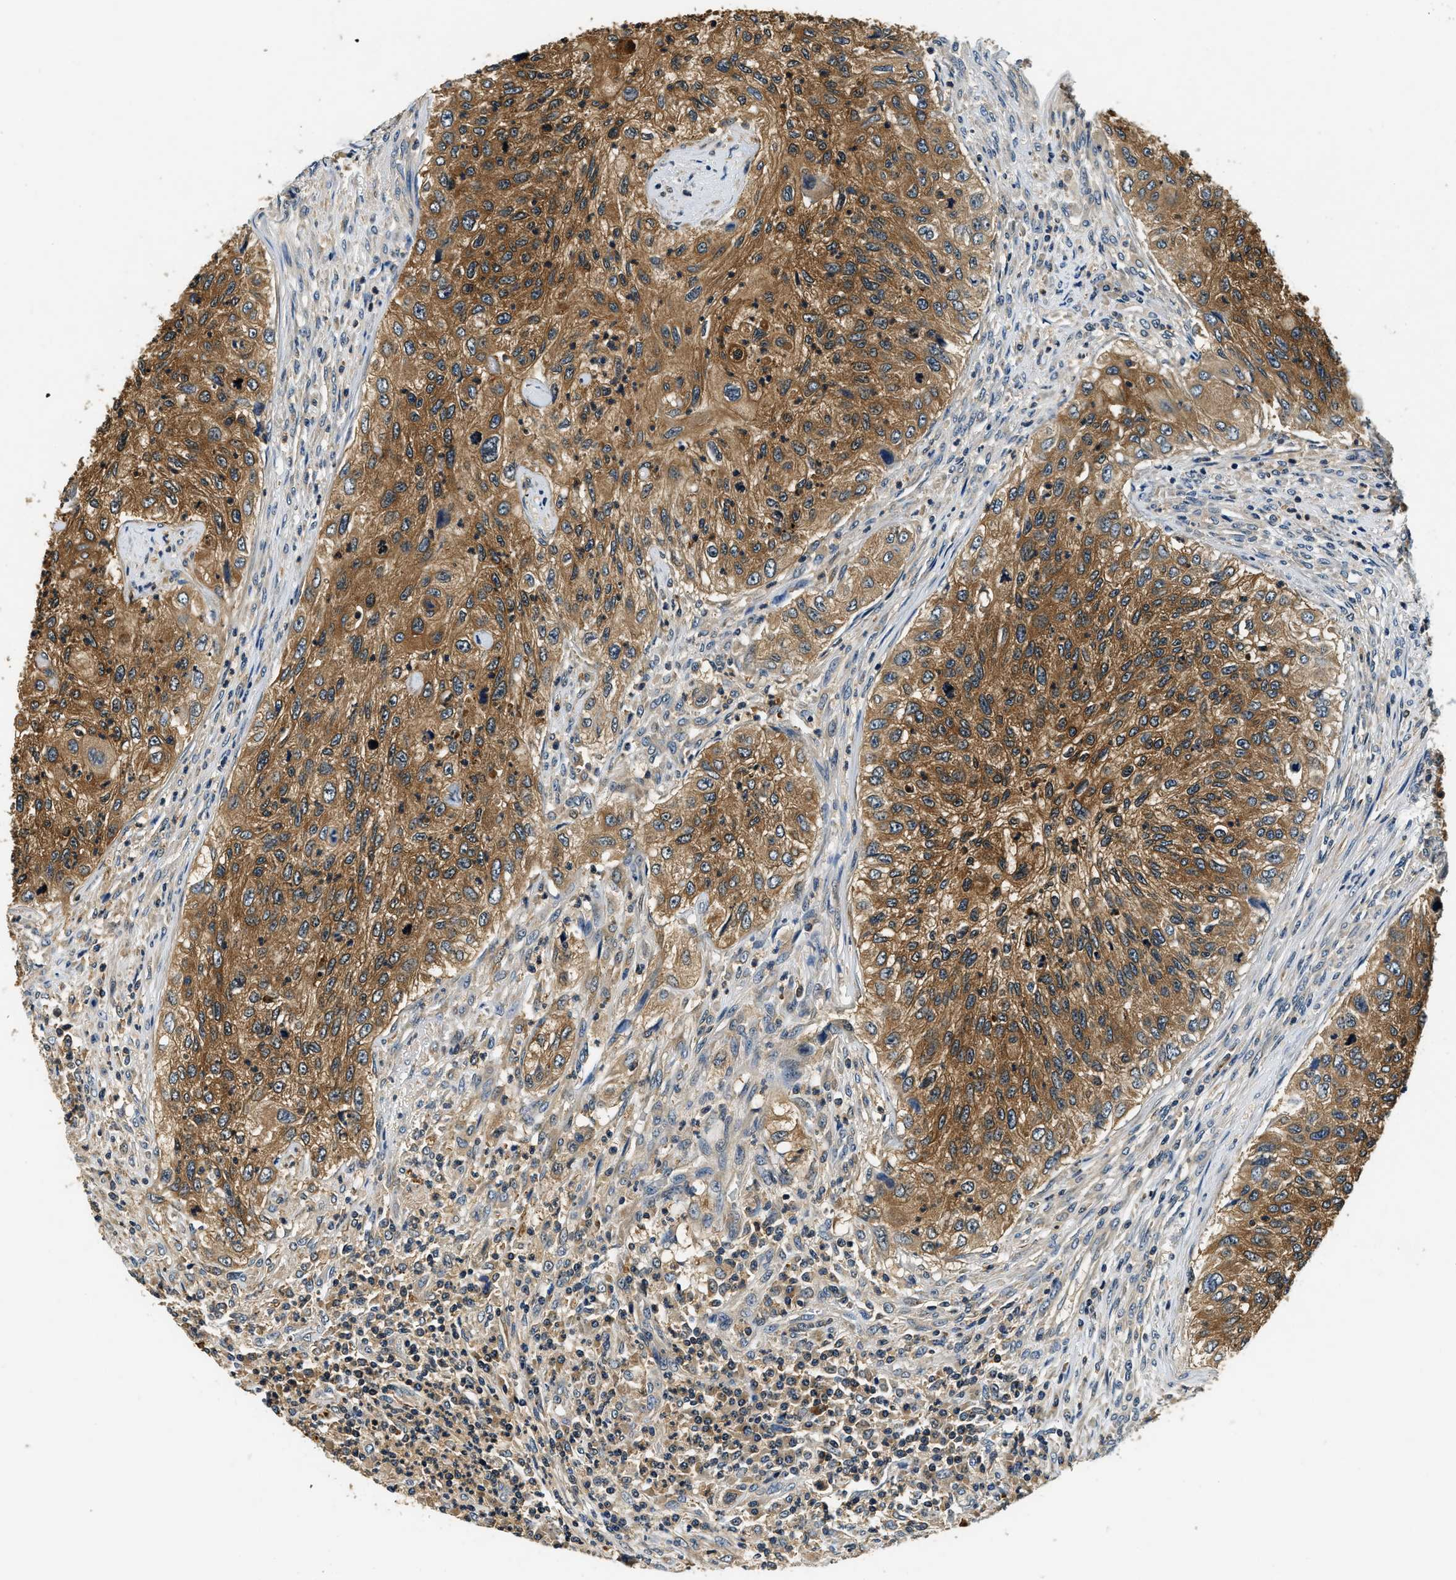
{"staining": {"intensity": "moderate", "quantity": ">75%", "location": "cytoplasmic/membranous"}, "tissue": "urothelial cancer", "cell_type": "Tumor cells", "image_type": "cancer", "snomed": [{"axis": "morphology", "description": "Urothelial carcinoma, High grade"}, {"axis": "topography", "description": "Urinary bladder"}], "caption": "IHC (DAB (3,3'-diaminobenzidine)) staining of urothelial carcinoma (high-grade) displays moderate cytoplasmic/membranous protein staining in approximately >75% of tumor cells. (DAB (3,3'-diaminobenzidine) IHC, brown staining for protein, blue staining for nuclei).", "gene": "RESF1", "patient": {"sex": "female", "age": 60}}